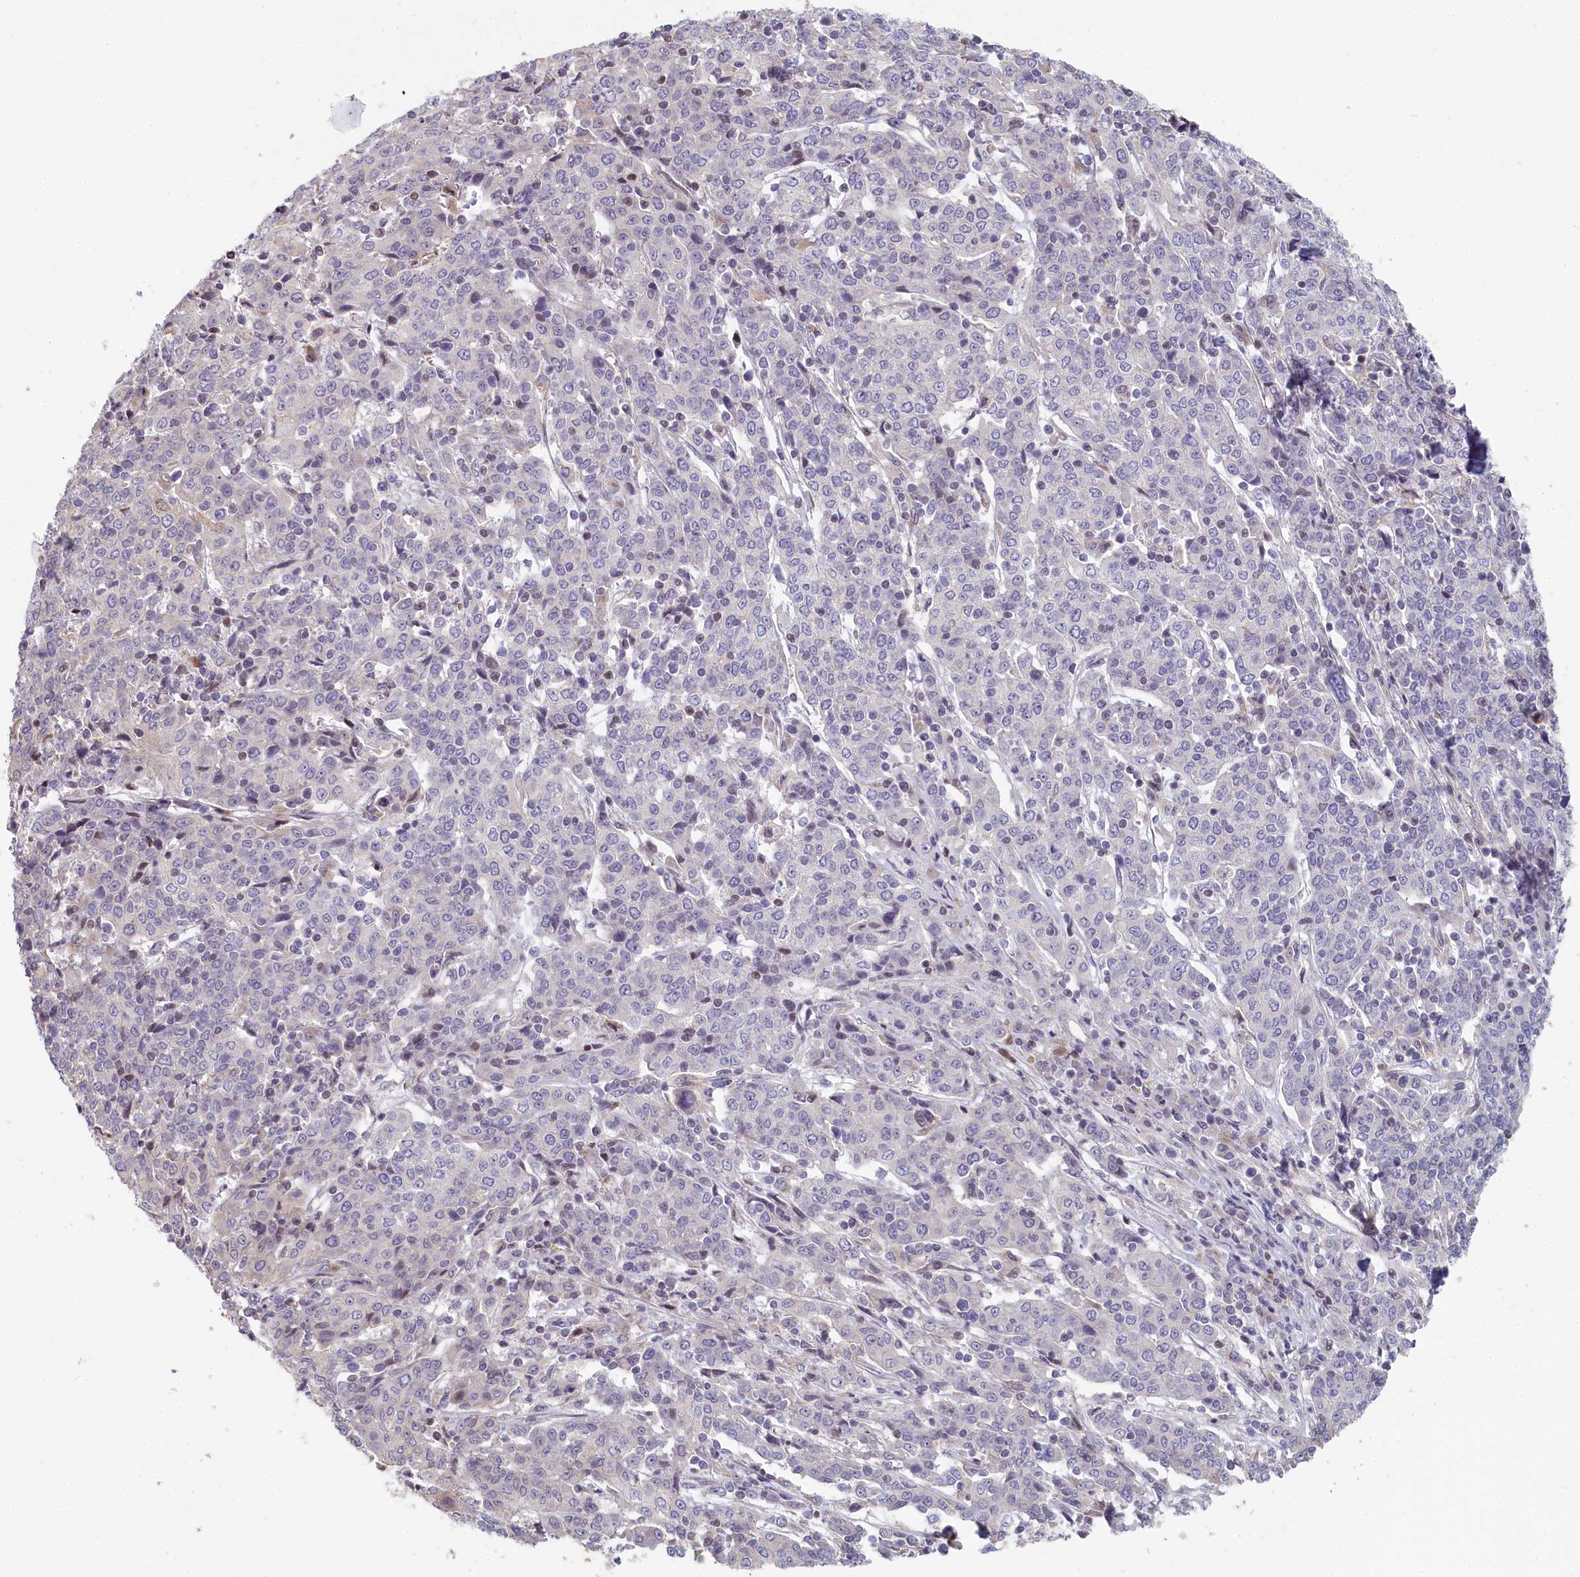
{"staining": {"intensity": "negative", "quantity": "none", "location": "none"}, "tissue": "cervical cancer", "cell_type": "Tumor cells", "image_type": "cancer", "snomed": [{"axis": "morphology", "description": "Squamous cell carcinoma, NOS"}, {"axis": "topography", "description": "Cervix"}], "caption": "The IHC histopathology image has no significant staining in tumor cells of cervical squamous cell carcinoma tissue.", "gene": "INTS4", "patient": {"sex": "female", "age": 67}}